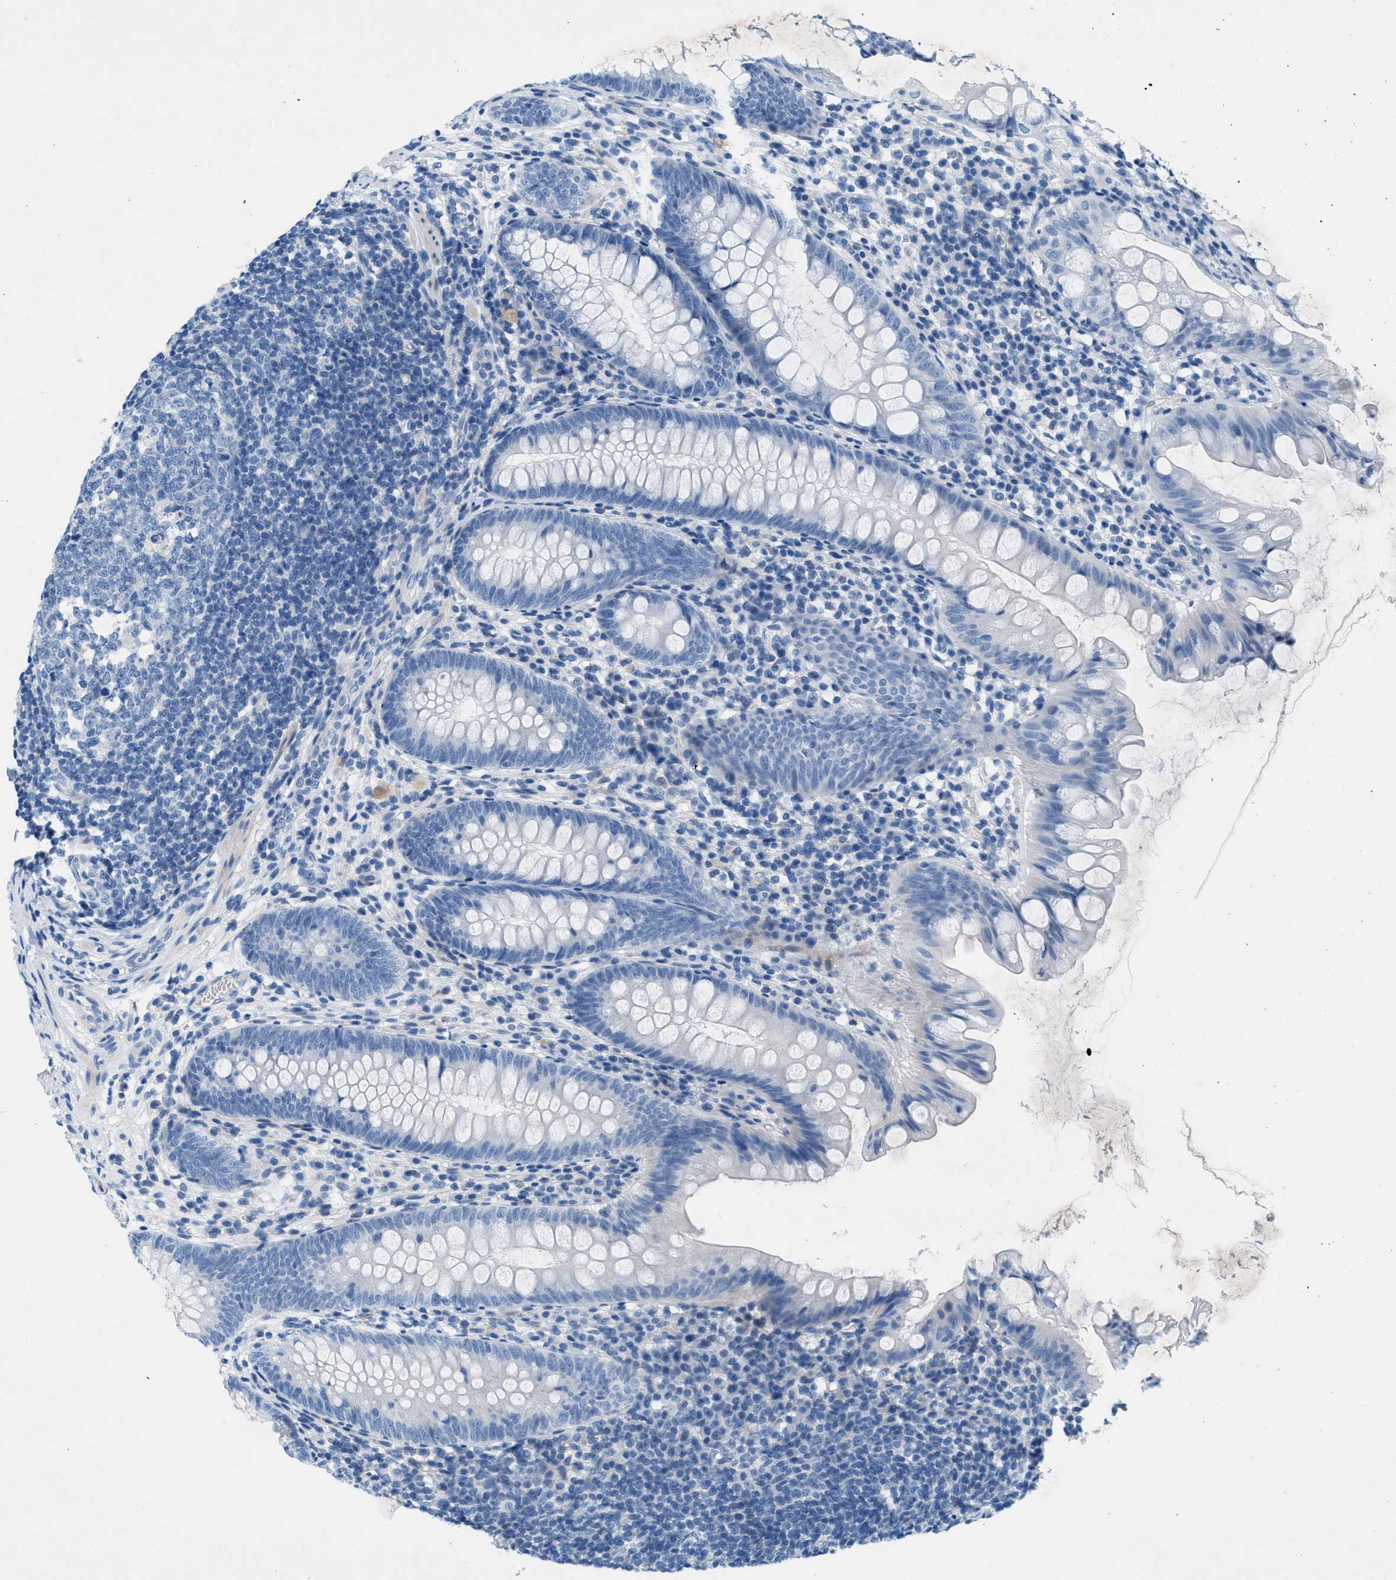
{"staining": {"intensity": "negative", "quantity": "none", "location": "none"}, "tissue": "appendix", "cell_type": "Glandular cells", "image_type": "normal", "snomed": [{"axis": "morphology", "description": "Normal tissue, NOS"}, {"axis": "topography", "description": "Appendix"}], "caption": "A micrograph of appendix stained for a protein demonstrates no brown staining in glandular cells. (DAB (3,3'-diaminobenzidine) IHC visualized using brightfield microscopy, high magnification).", "gene": "GALNT17", "patient": {"sex": "male", "age": 56}}